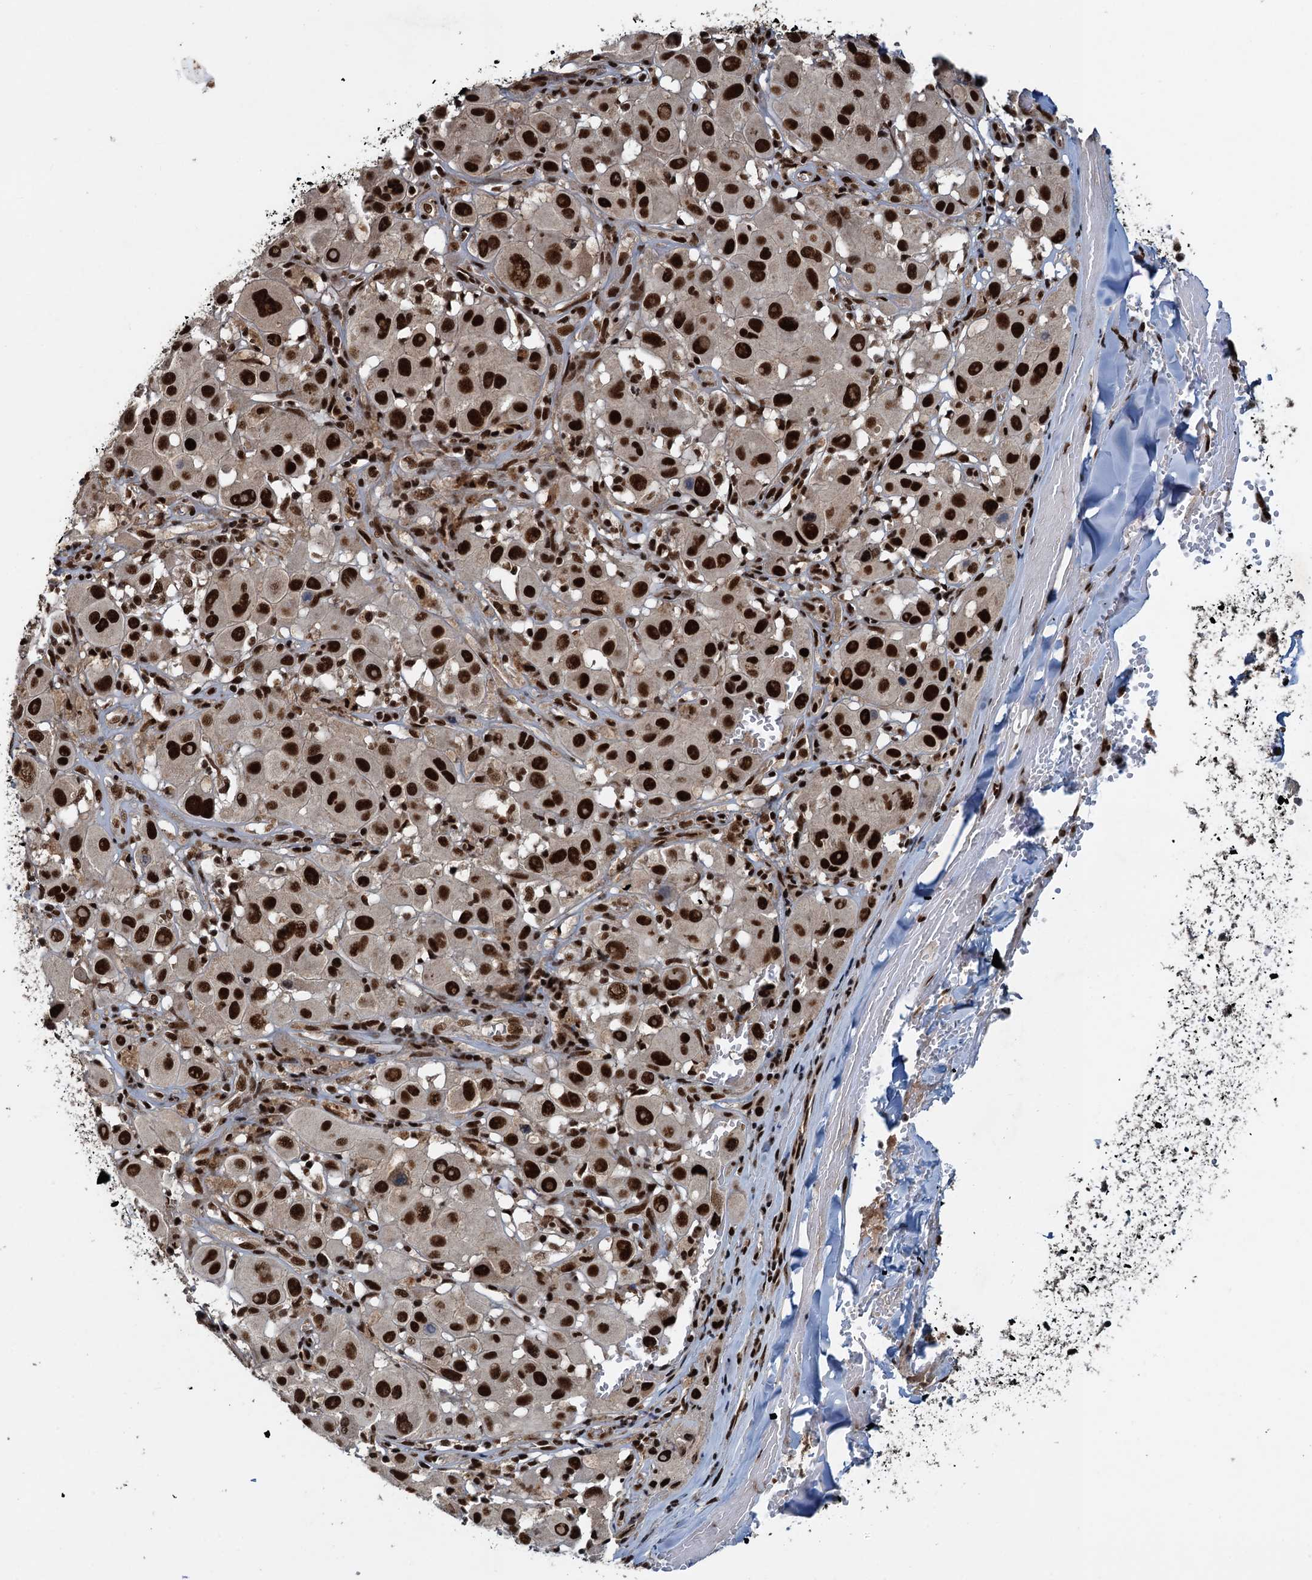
{"staining": {"intensity": "strong", "quantity": ">75%", "location": "nuclear"}, "tissue": "melanoma", "cell_type": "Tumor cells", "image_type": "cancer", "snomed": [{"axis": "morphology", "description": "Malignant melanoma, Metastatic site"}, {"axis": "topography", "description": "Skin"}], "caption": "High-power microscopy captured an immunohistochemistry image of melanoma, revealing strong nuclear positivity in approximately >75% of tumor cells.", "gene": "ZC3H18", "patient": {"sex": "male", "age": 41}}